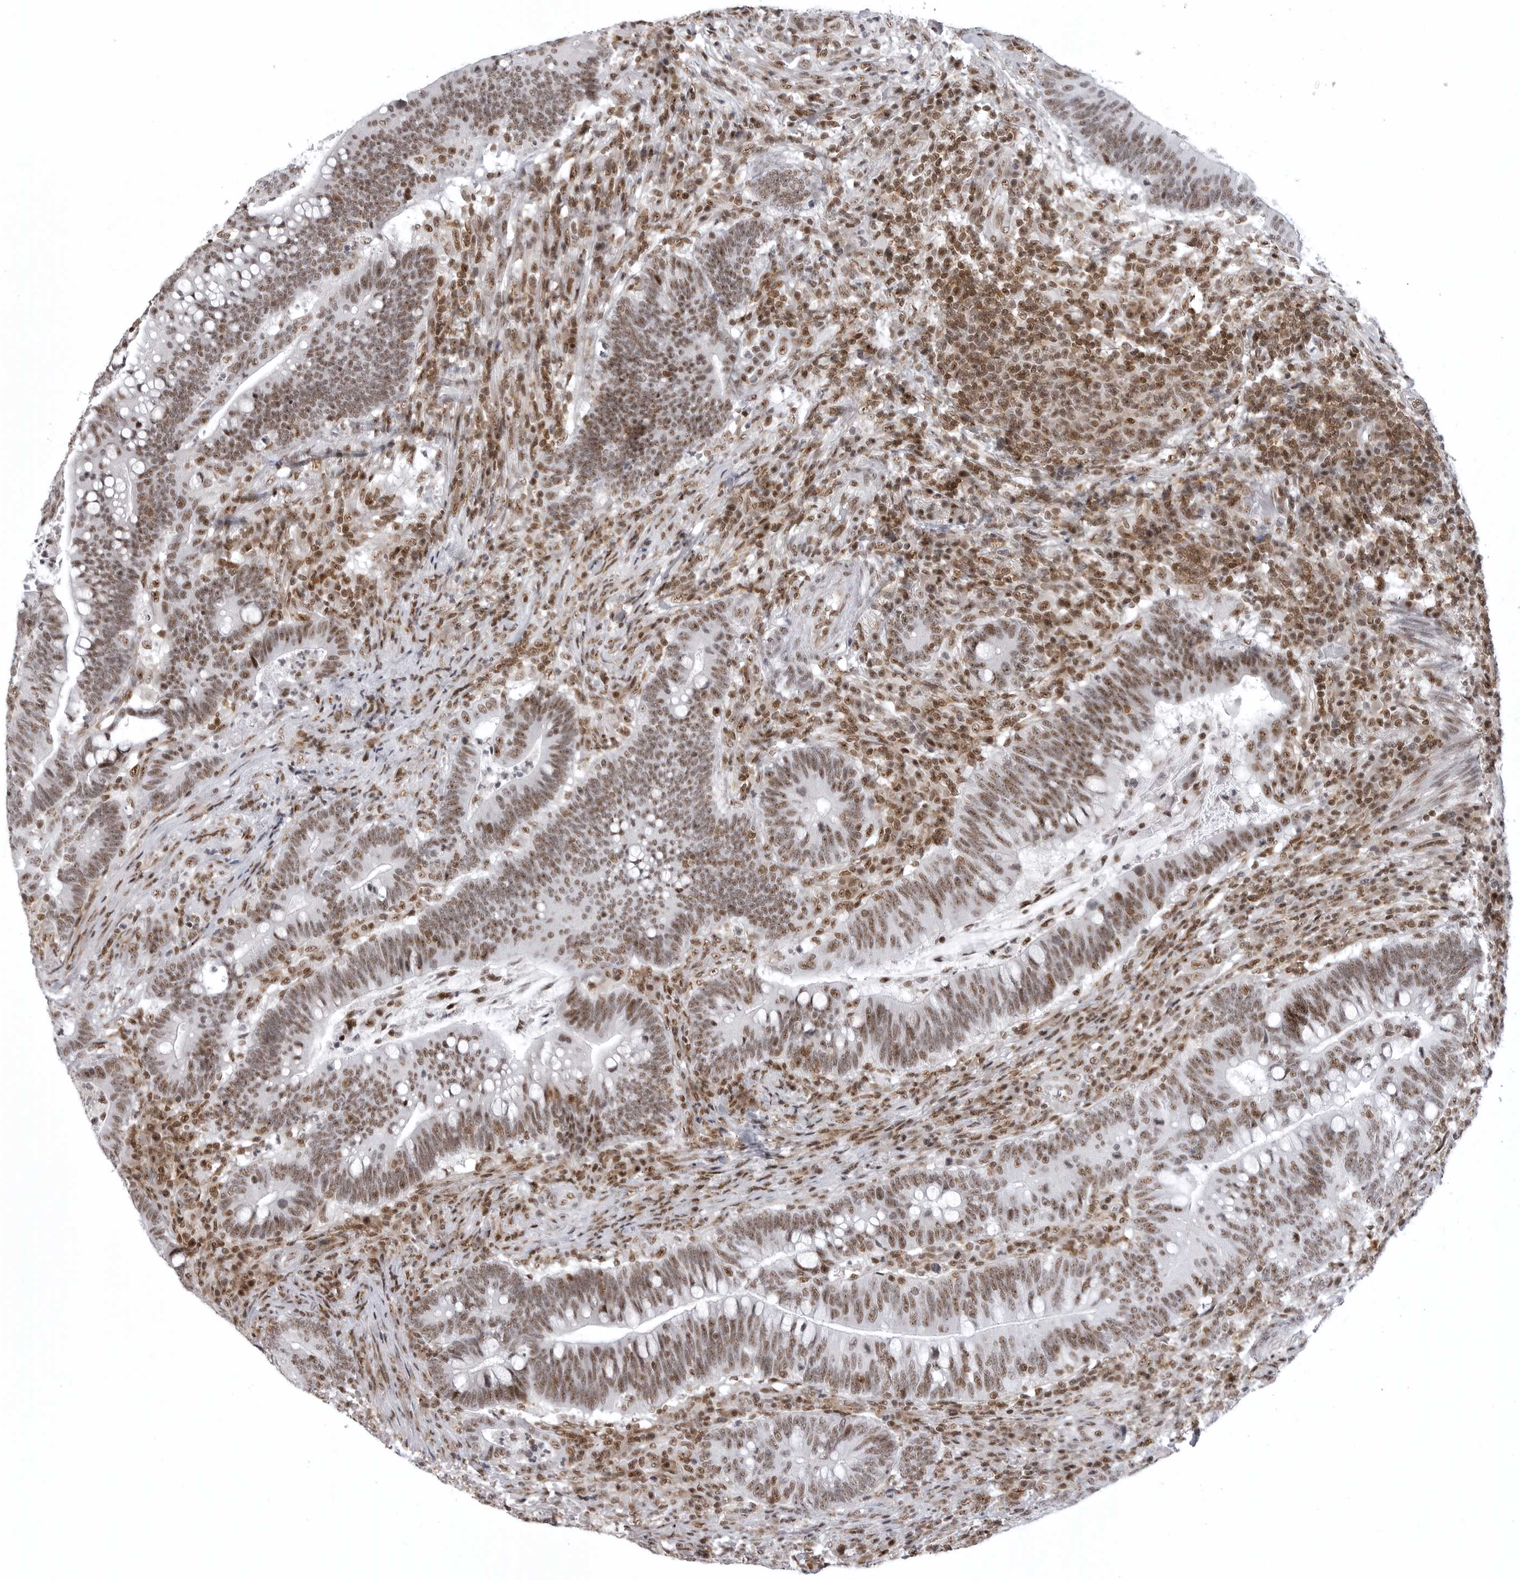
{"staining": {"intensity": "moderate", "quantity": ">75%", "location": "nuclear"}, "tissue": "colorectal cancer", "cell_type": "Tumor cells", "image_type": "cancer", "snomed": [{"axis": "morphology", "description": "Adenocarcinoma, NOS"}, {"axis": "topography", "description": "Colon"}], "caption": "This histopathology image demonstrates colorectal adenocarcinoma stained with immunohistochemistry to label a protein in brown. The nuclear of tumor cells show moderate positivity for the protein. Nuclei are counter-stained blue.", "gene": "WRAP53", "patient": {"sex": "female", "age": 66}}